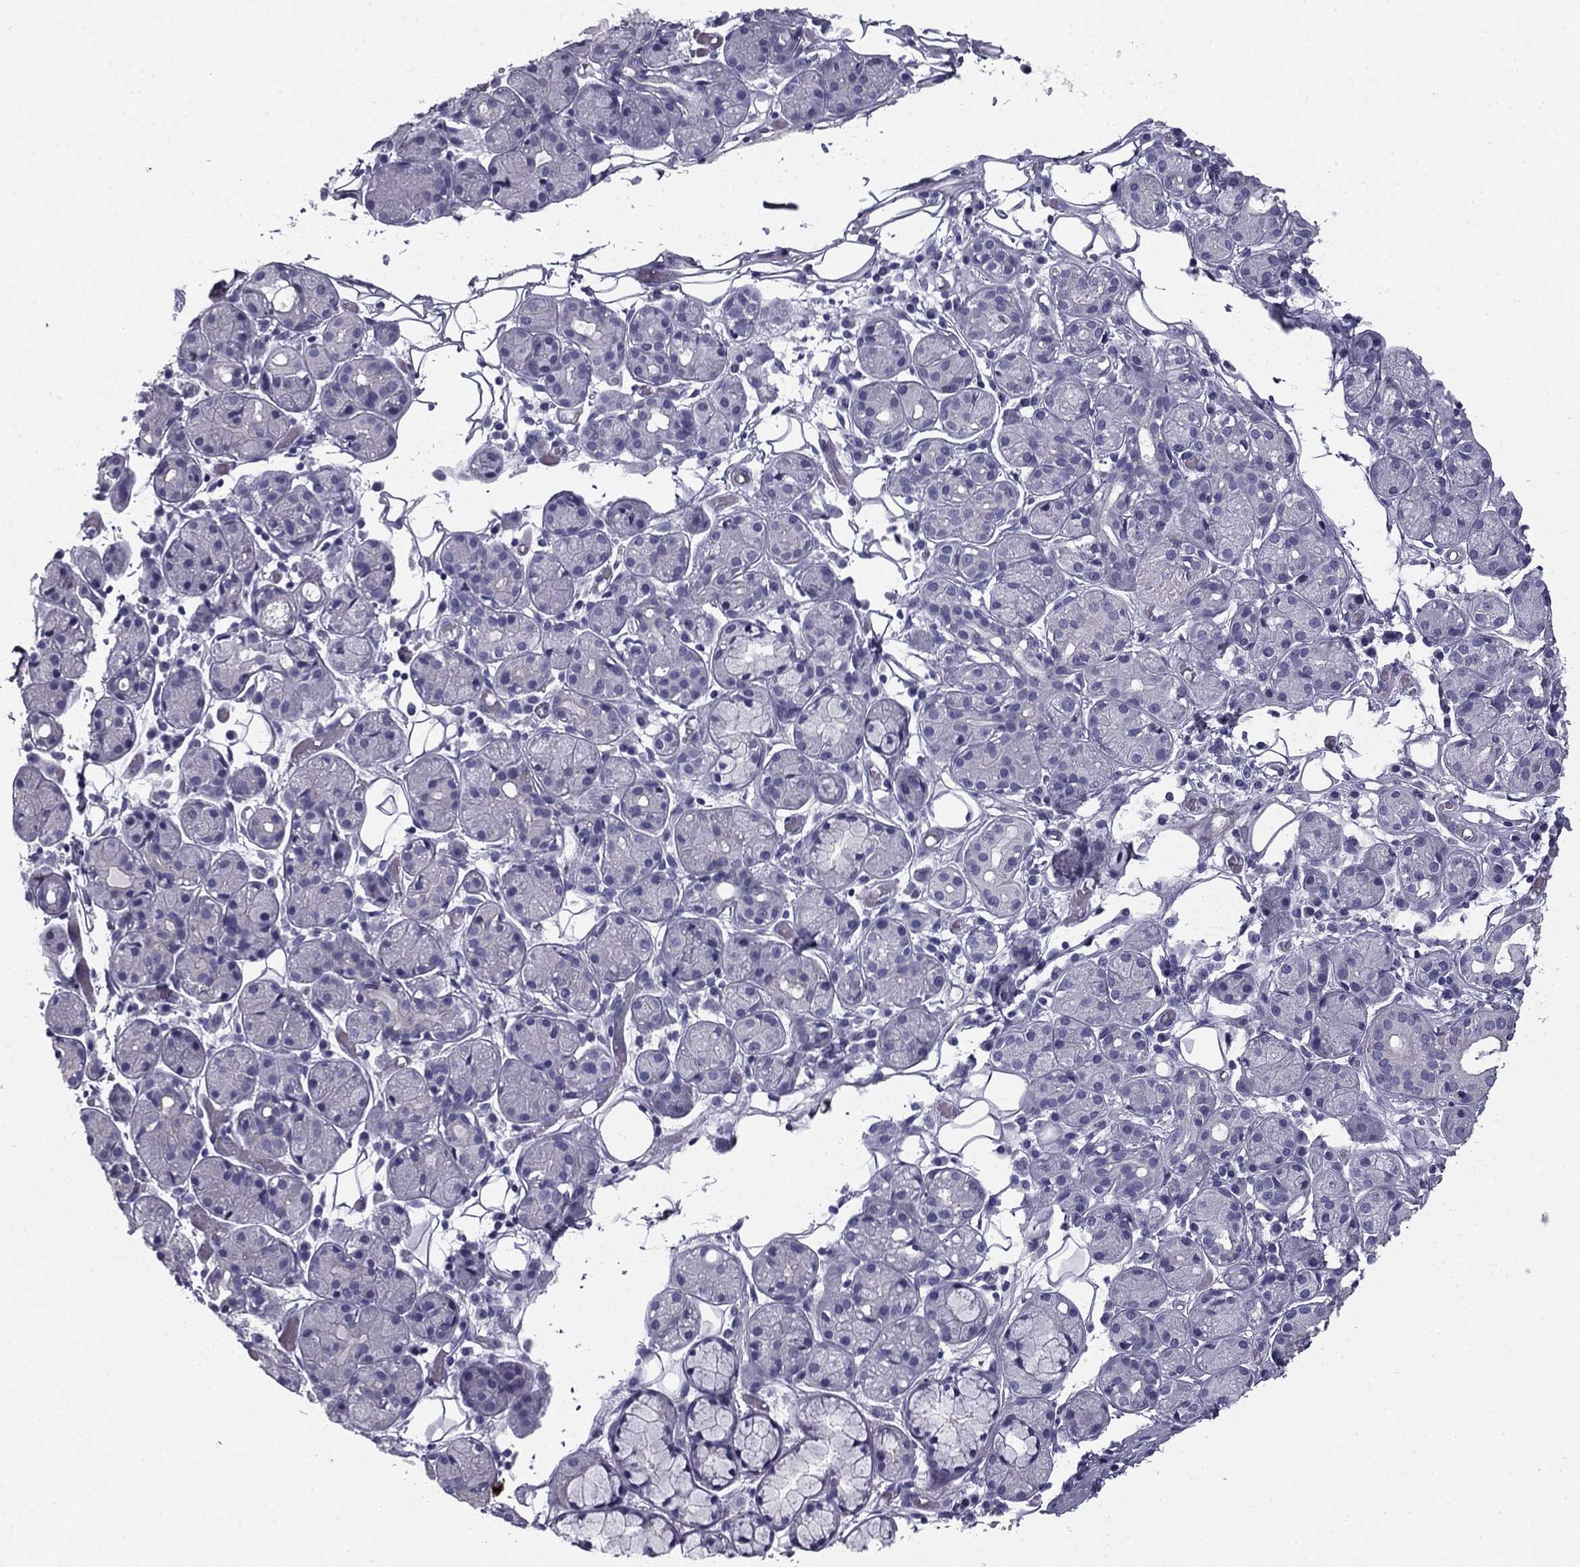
{"staining": {"intensity": "negative", "quantity": "none", "location": "none"}, "tissue": "salivary gland", "cell_type": "Glandular cells", "image_type": "normal", "snomed": [{"axis": "morphology", "description": "Normal tissue, NOS"}, {"axis": "topography", "description": "Salivary gland"}, {"axis": "topography", "description": "Peripheral nerve tissue"}], "caption": "Micrograph shows no significant protein positivity in glandular cells of normal salivary gland. (DAB IHC with hematoxylin counter stain).", "gene": "FLNC", "patient": {"sex": "male", "age": 71}}